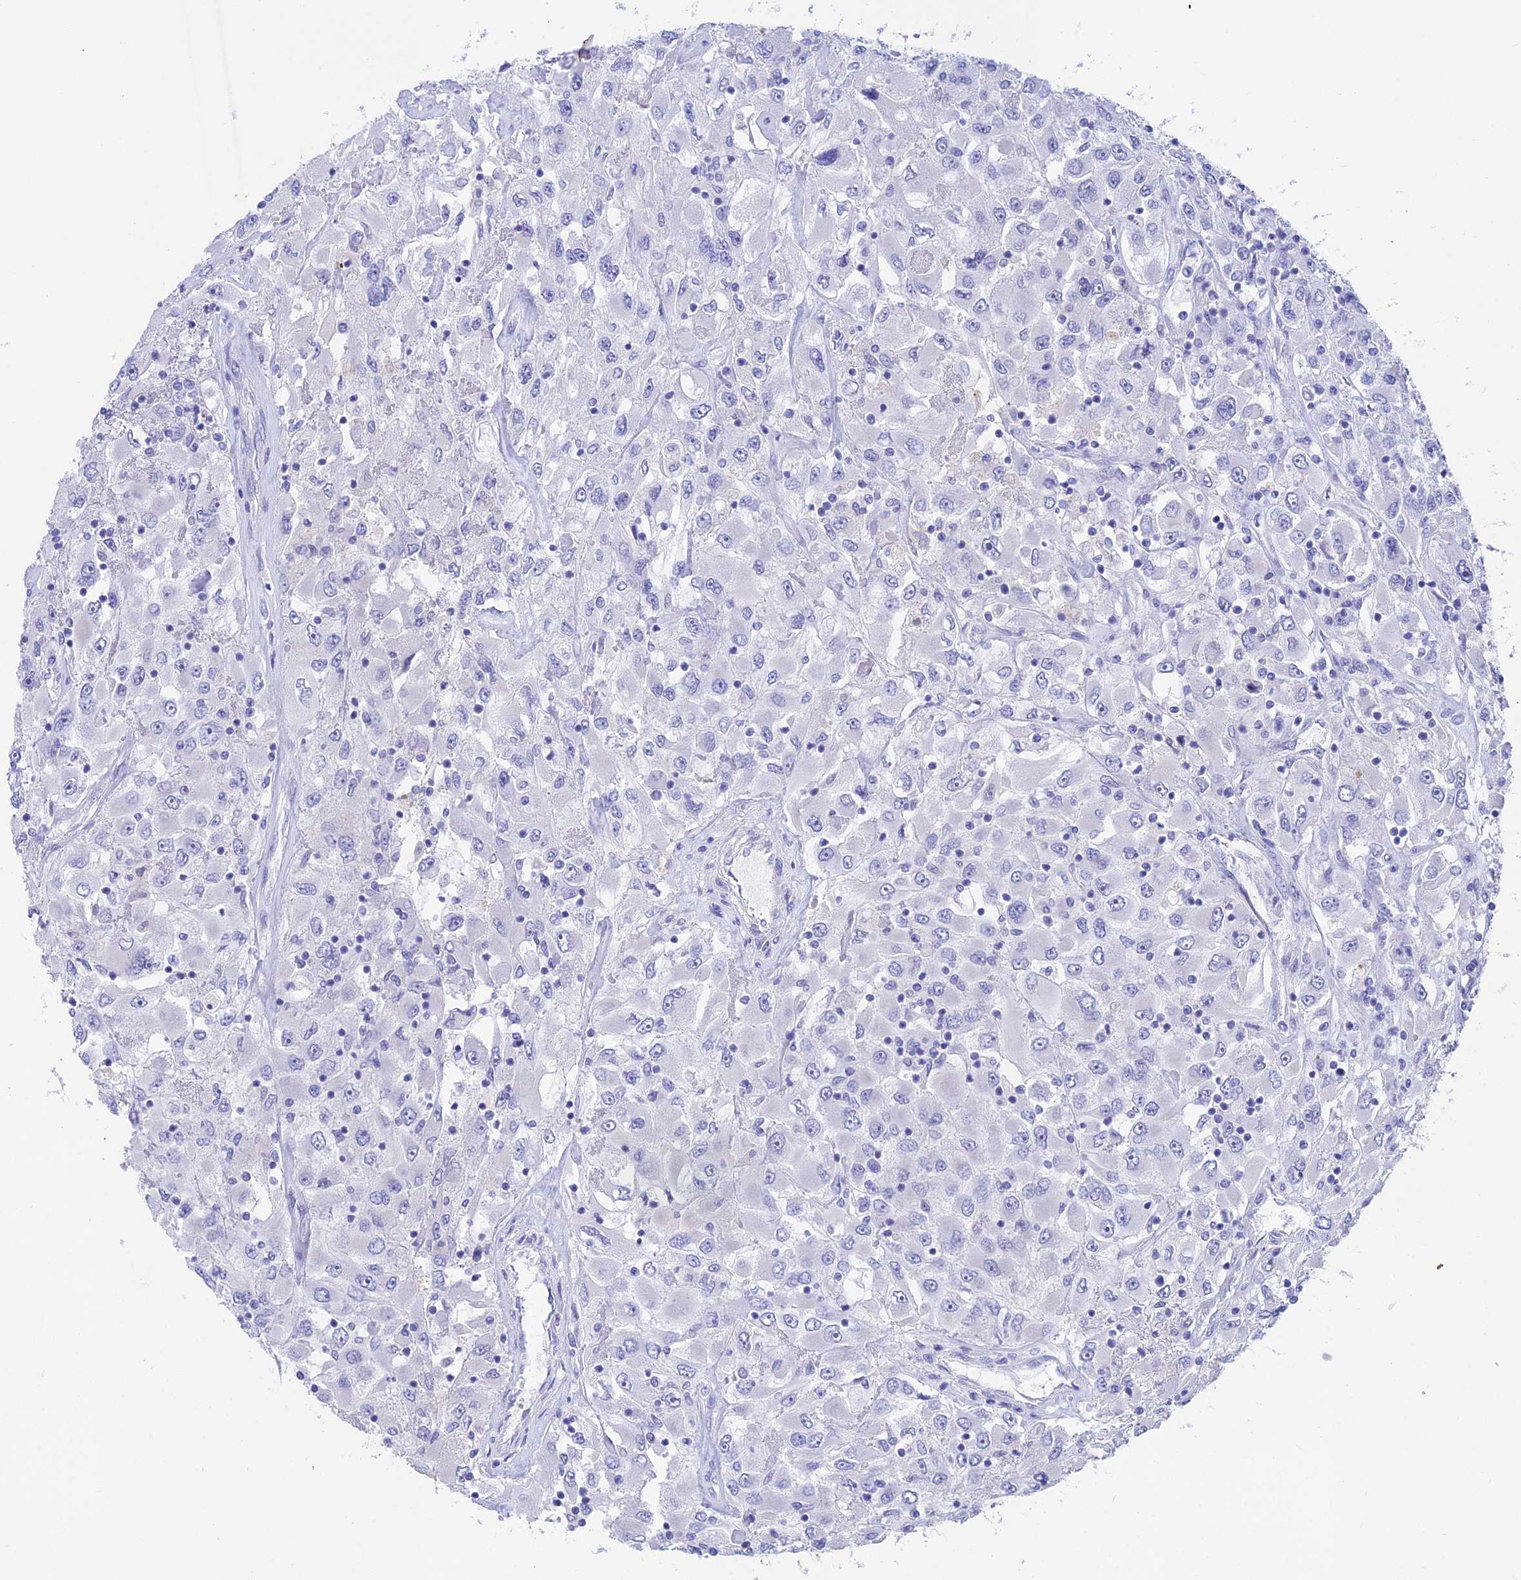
{"staining": {"intensity": "negative", "quantity": "none", "location": "none"}, "tissue": "renal cancer", "cell_type": "Tumor cells", "image_type": "cancer", "snomed": [{"axis": "morphology", "description": "Adenocarcinoma, NOS"}, {"axis": "topography", "description": "Kidney"}], "caption": "A histopathology image of adenocarcinoma (renal) stained for a protein exhibits no brown staining in tumor cells.", "gene": "BTBD19", "patient": {"sex": "female", "age": 52}}